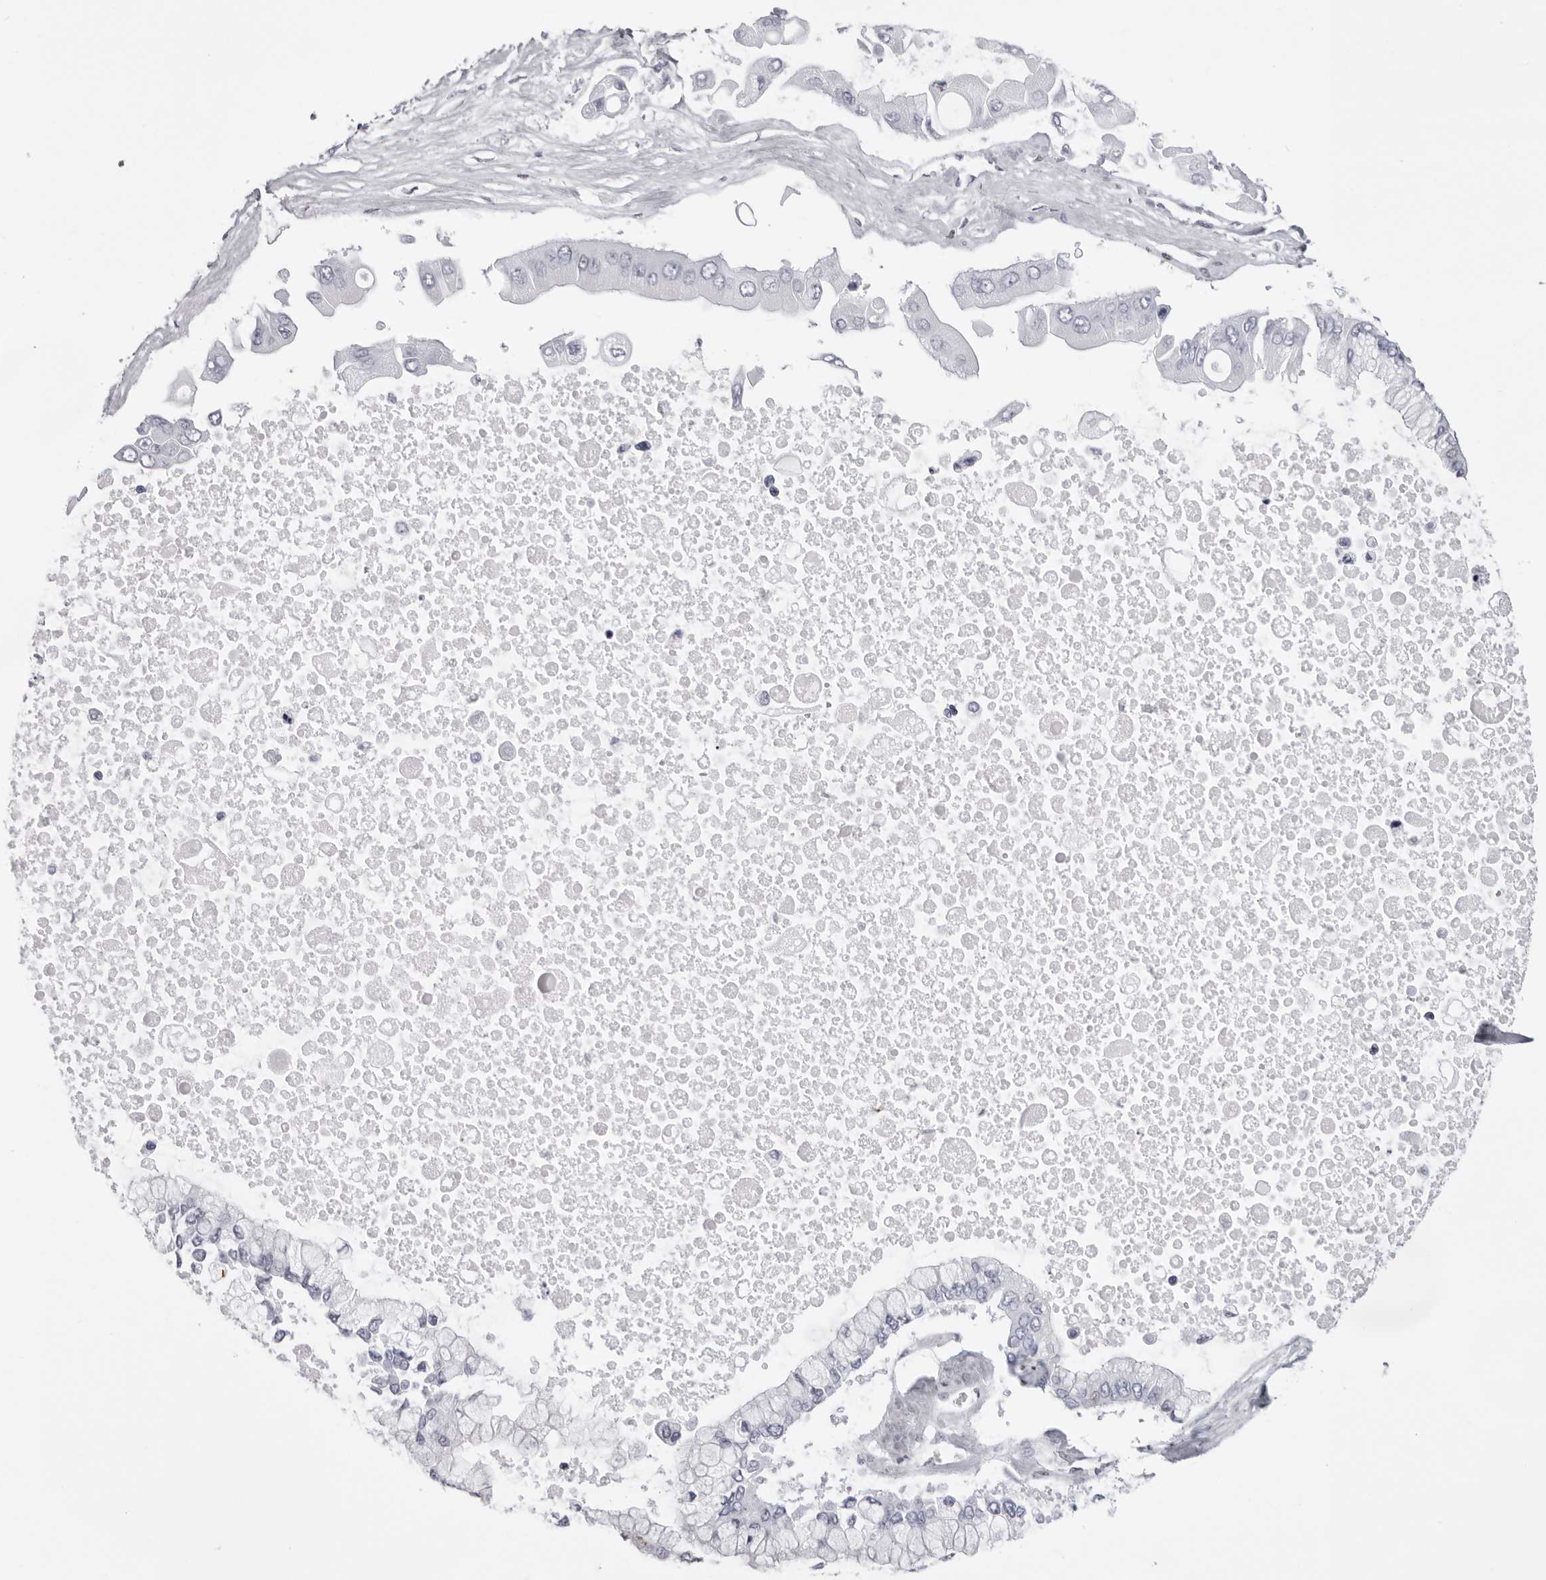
{"staining": {"intensity": "negative", "quantity": "none", "location": "none"}, "tissue": "liver cancer", "cell_type": "Tumor cells", "image_type": "cancer", "snomed": [{"axis": "morphology", "description": "Cholangiocarcinoma"}, {"axis": "topography", "description": "Liver"}], "caption": "Immunohistochemistry (IHC) of cholangiocarcinoma (liver) reveals no positivity in tumor cells.", "gene": "IRF2BP2", "patient": {"sex": "male", "age": 50}}